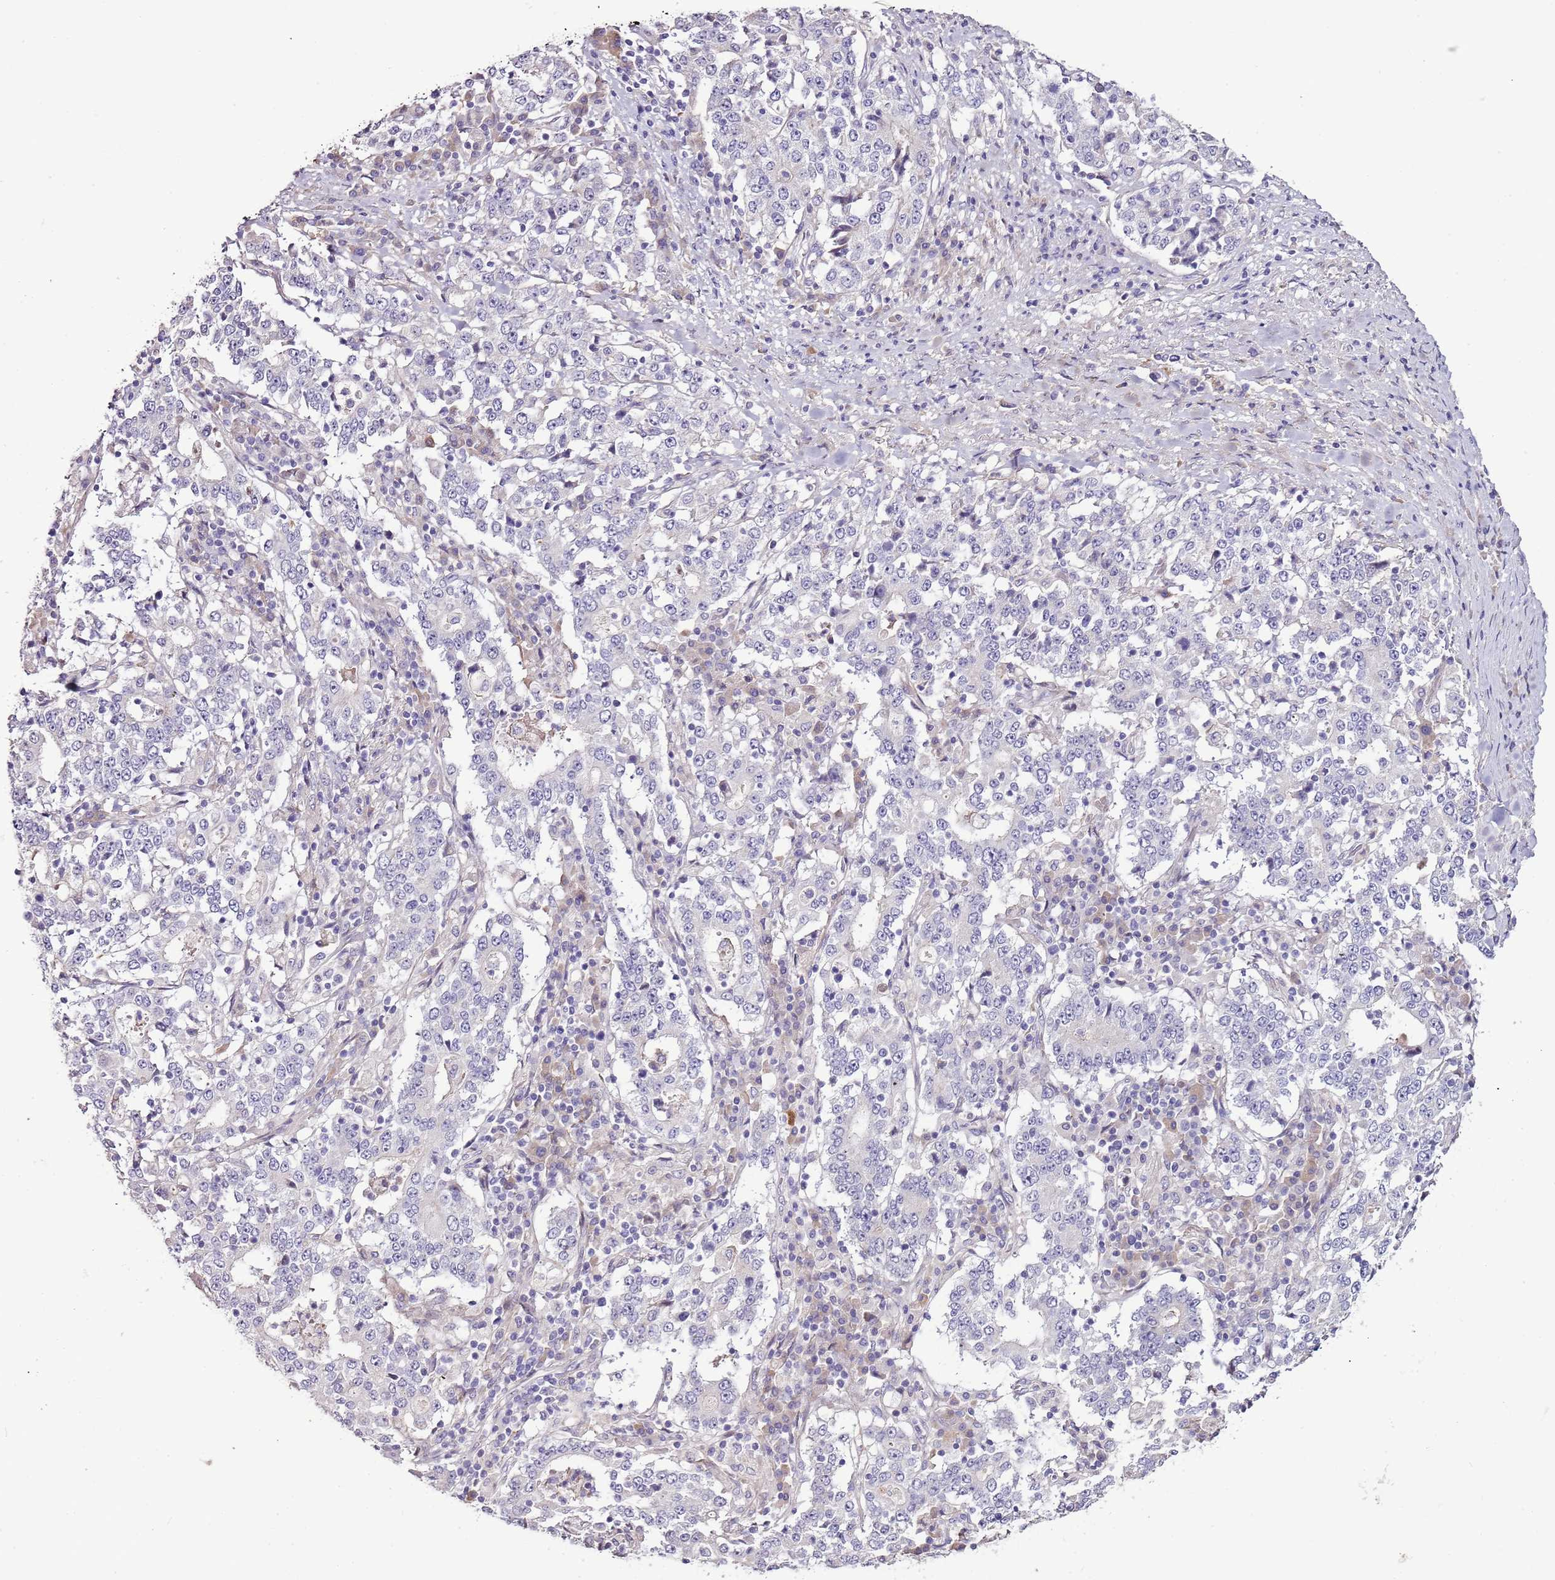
{"staining": {"intensity": "negative", "quantity": "none", "location": "none"}, "tissue": "stomach cancer", "cell_type": "Tumor cells", "image_type": "cancer", "snomed": [{"axis": "morphology", "description": "Adenocarcinoma, NOS"}, {"axis": "topography", "description": "Stomach"}], "caption": "Histopathology image shows no significant protein positivity in tumor cells of stomach adenocarcinoma.", "gene": "NKX2-3", "patient": {"sex": "male", "age": 59}}